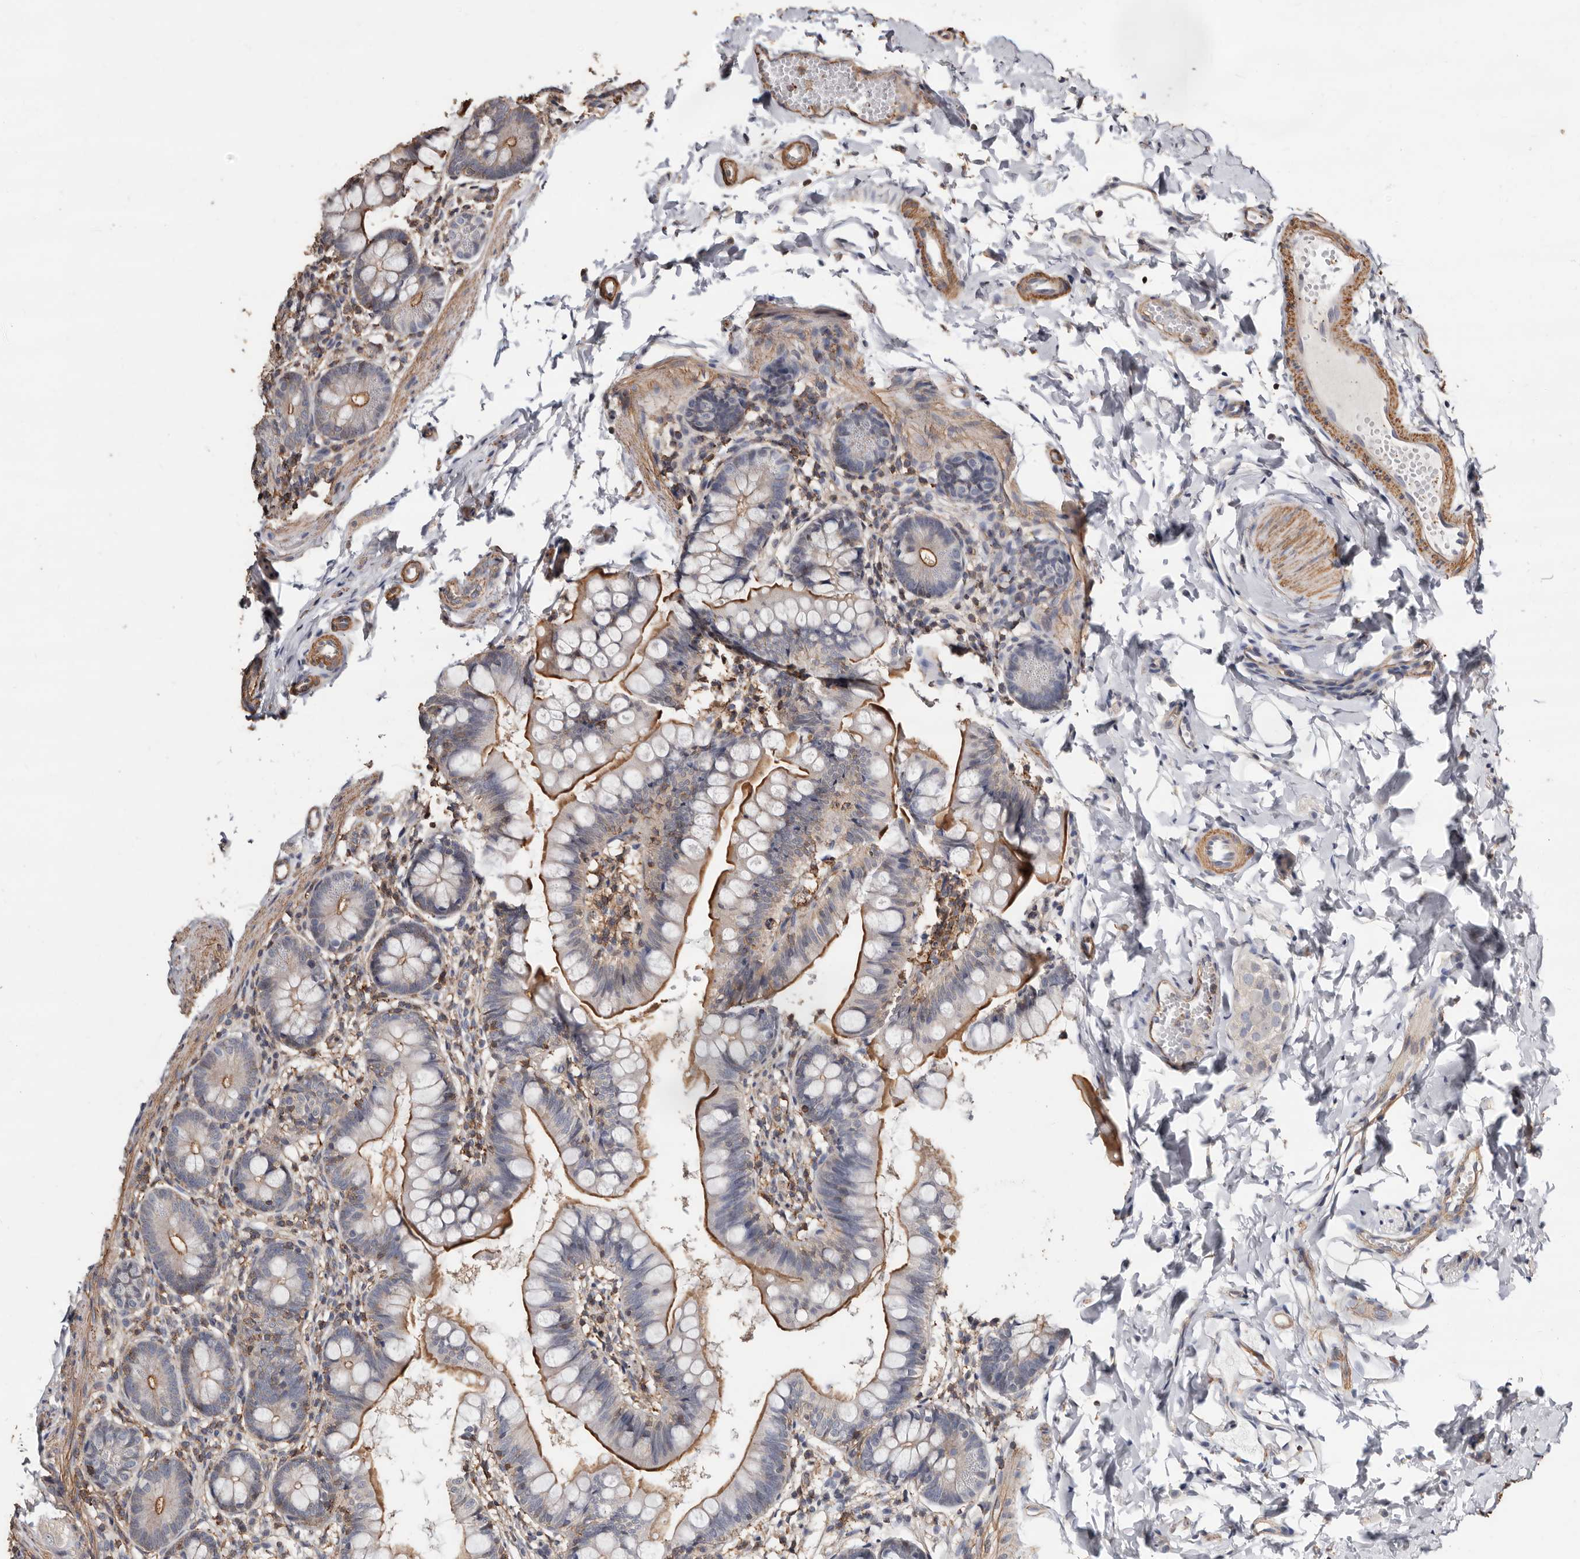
{"staining": {"intensity": "strong", "quantity": "<25%", "location": "cytoplasmic/membranous"}, "tissue": "small intestine", "cell_type": "Glandular cells", "image_type": "normal", "snomed": [{"axis": "morphology", "description": "Normal tissue, NOS"}, {"axis": "topography", "description": "Small intestine"}], "caption": "An image of human small intestine stained for a protein shows strong cytoplasmic/membranous brown staining in glandular cells.", "gene": "GSK3A", "patient": {"sex": "male", "age": 7}}